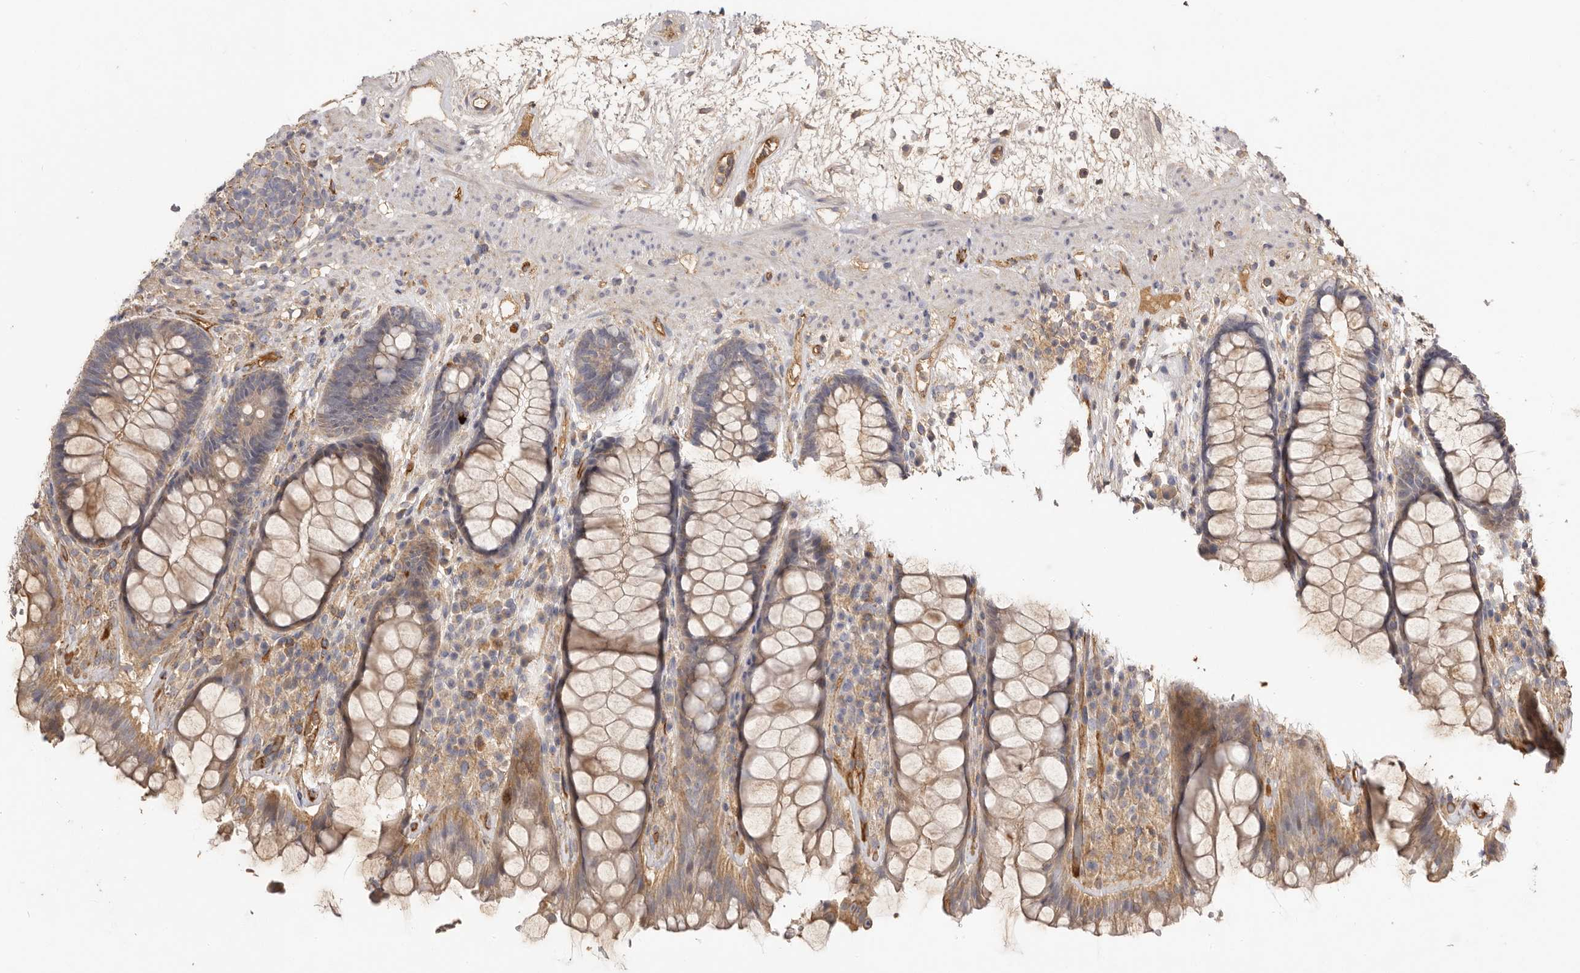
{"staining": {"intensity": "weak", "quantity": ">75%", "location": "cytoplasmic/membranous"}, "tissue": "rectum", "cell_type": "Glandular cells", "image_type": "normal", "snomed": [{"axis": "morphology", "description": "Normal tissue, NOS"}, {"axis": "topography", "description": "Rectum"}], "caption": "Immunohistochemistry photomicrograph of normal rectum: rectum stained using IHC demonstrates low levels of weak protein expression localized specifically in the cytoplasmic/membranous of glandular cells, appearing as a cytoplasmic/membranous brown color.", "gene": "ADAMTS9", "patient": {"sex": "male", "age": 64}}